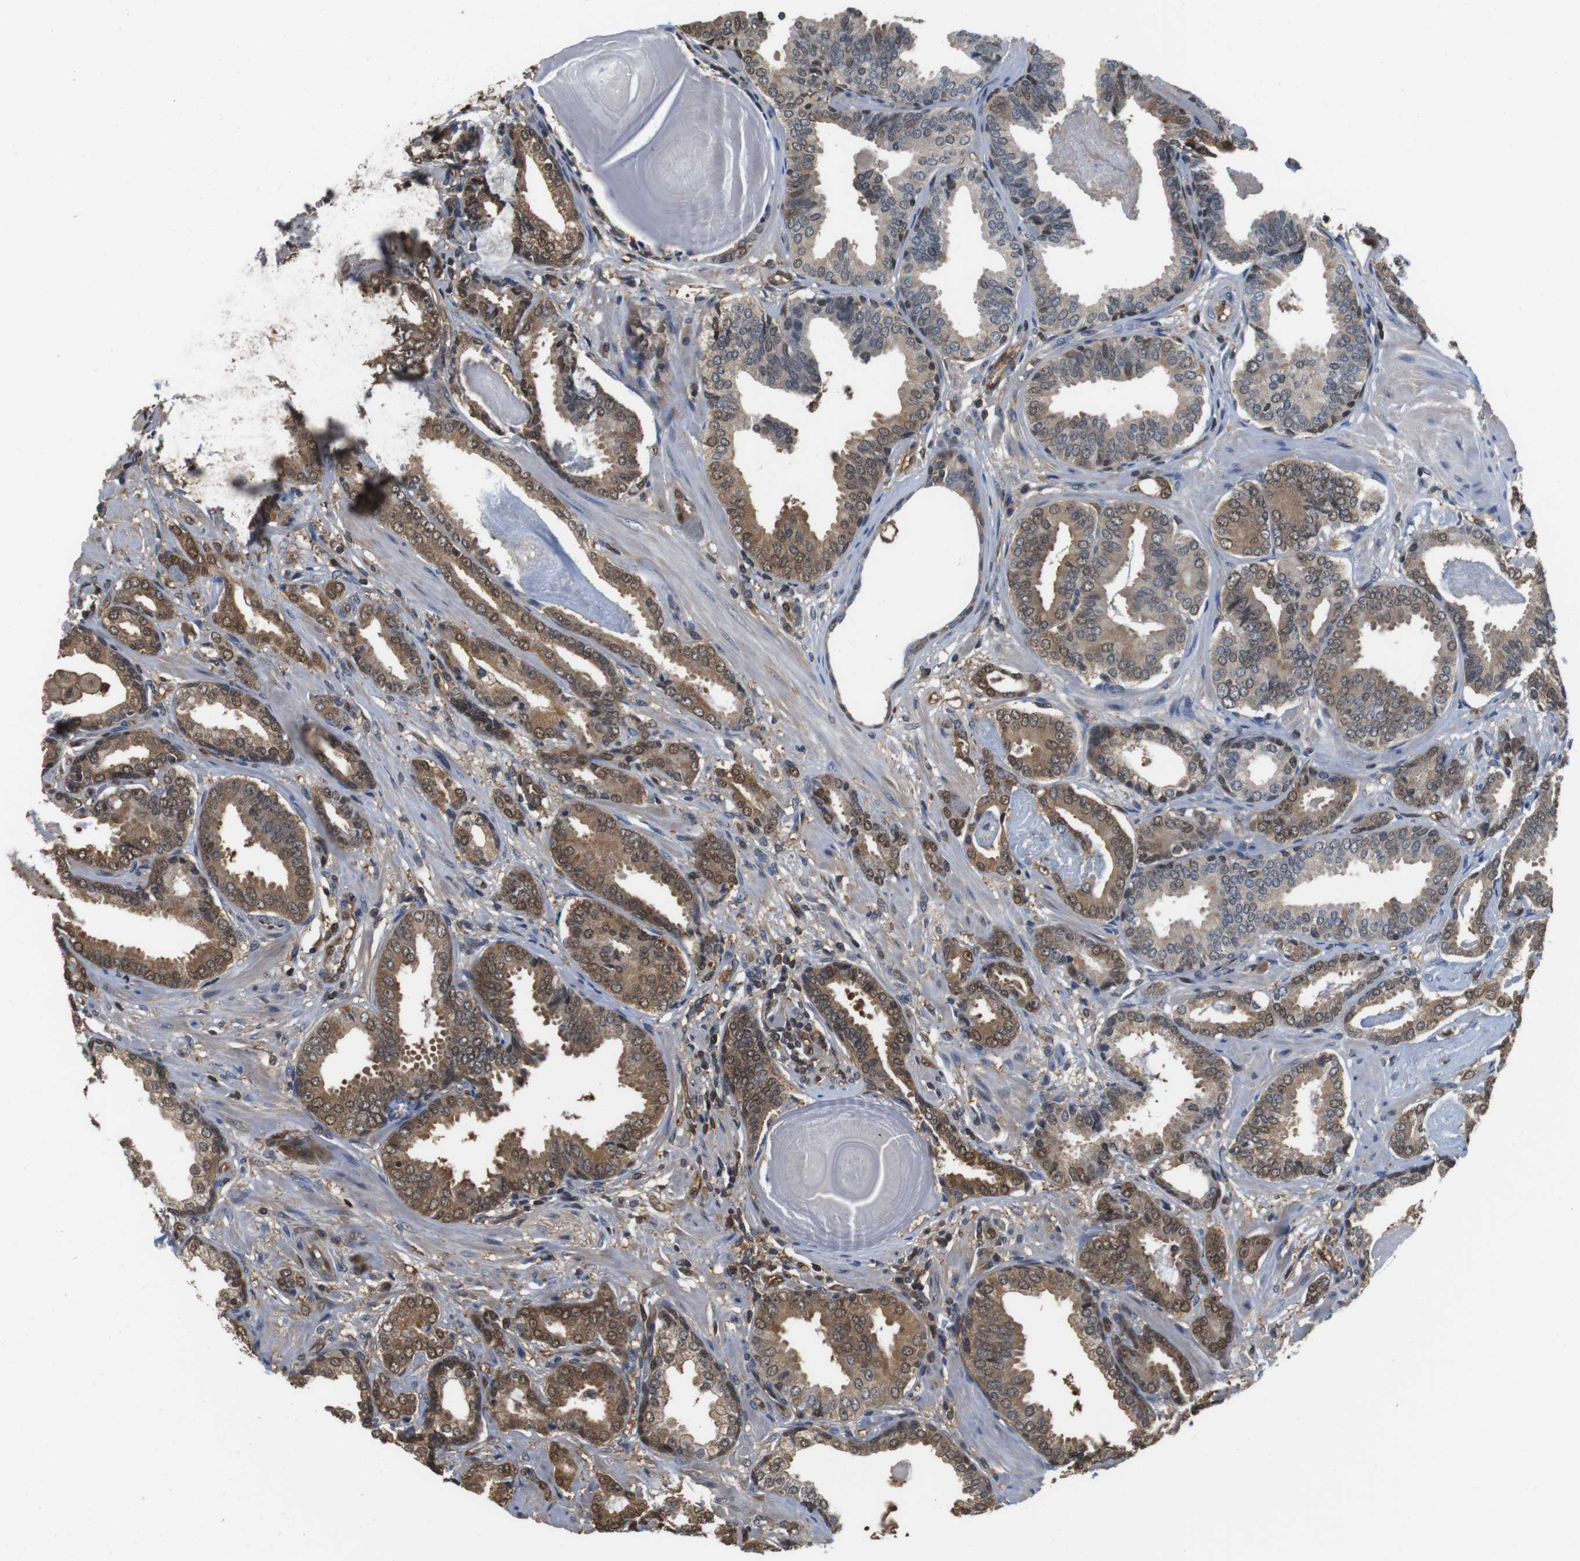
{"staining": {"intensity": "moderate", "quantity": ">75%", "location": "cytoplasmic/membranous,nuclear"}, "tissue": "prostate cancer", "cell_type": "Tumor cells", "image_type": "cancer", "snomed": [{"axis": "morphology", "description": "Adenocarcinoma, Low grade"}, {"axis": "topography", "description": "Prostate"}], "caption": "This is an image of immunohistochemistry (IHC) staining of adenocarcinoma (low-grade) (prostate), which shows moderate expression in the cytoplasmic/membranous and nuclear of tumor cells.", "gene": "LDHA", "patient": {"sex": "male", "age": 53}}